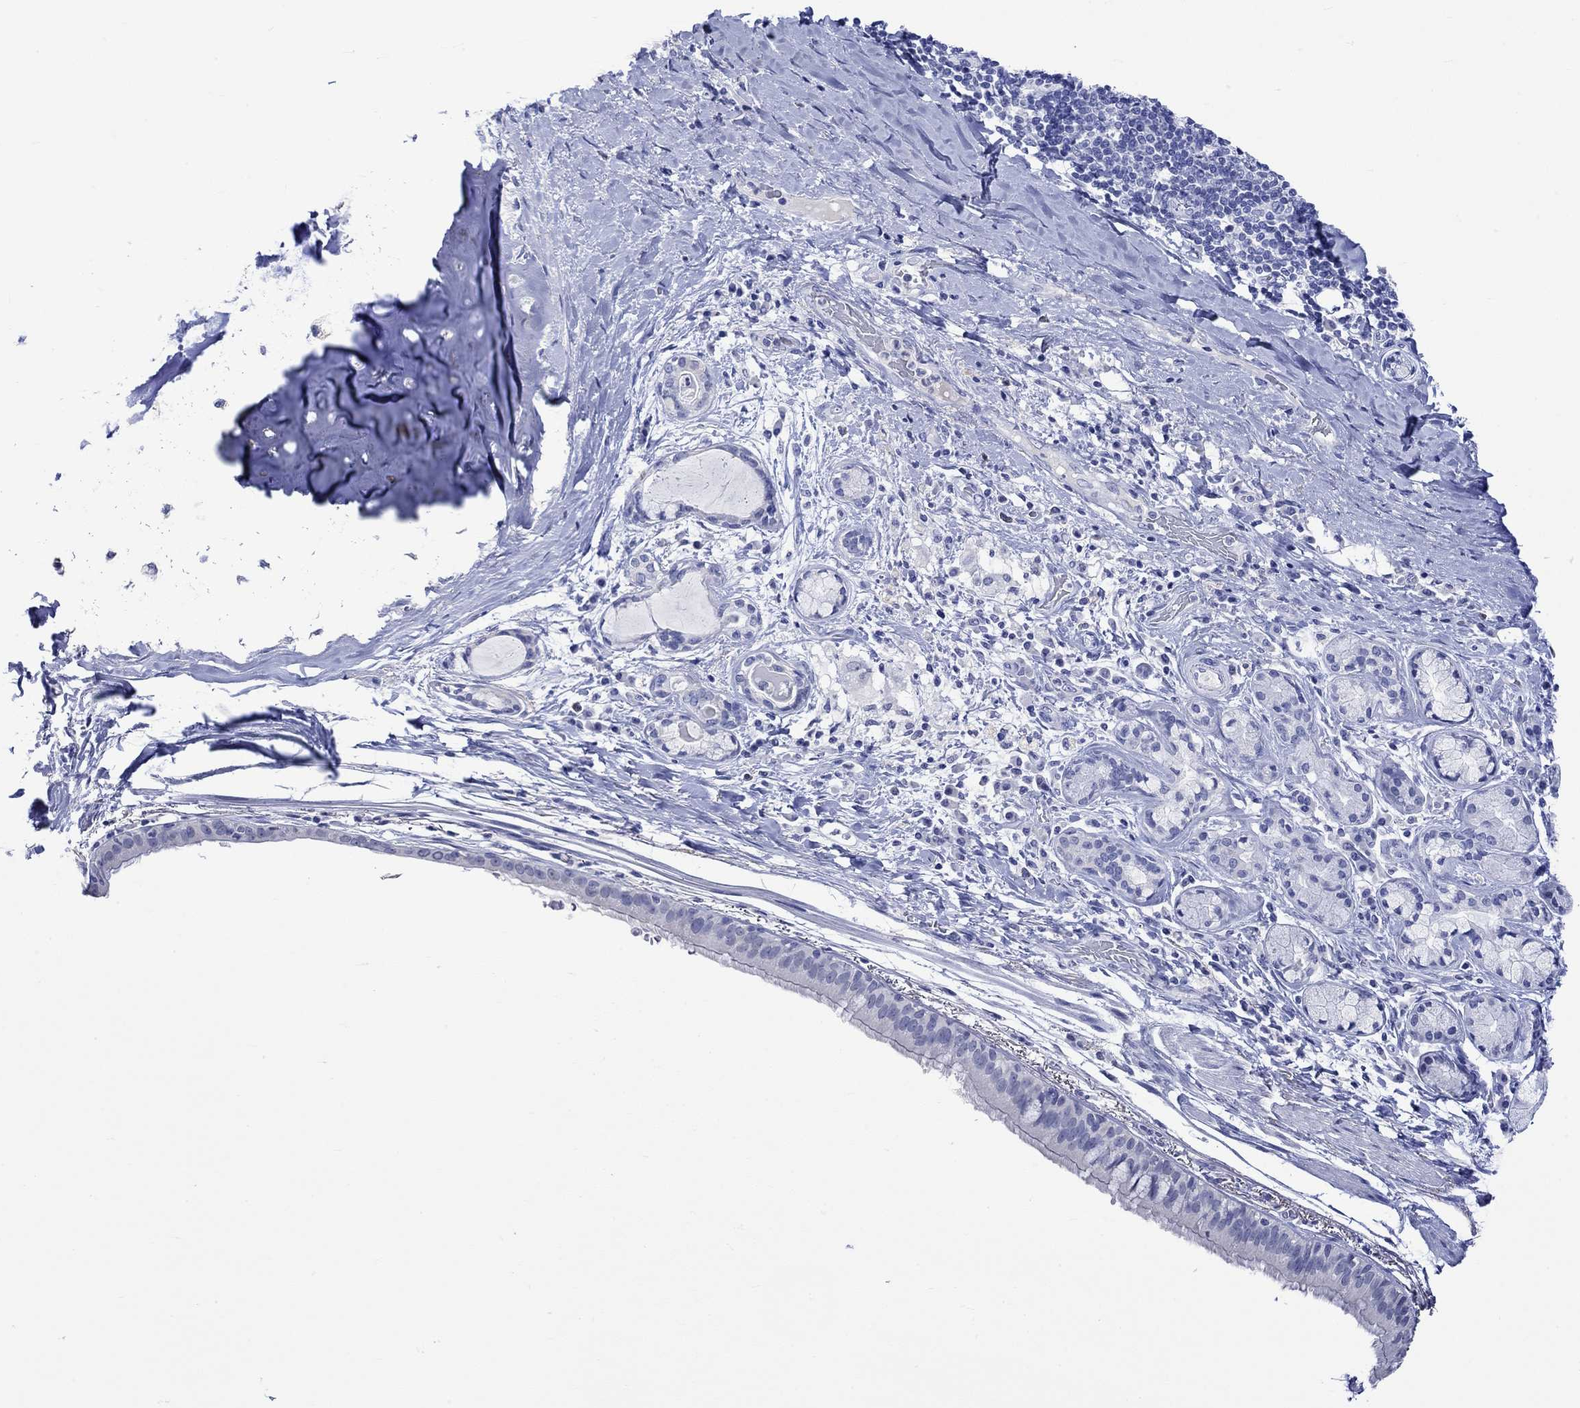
{"staining": {"intensity": "negative", "quantity": "none", "location": "none"}, "tissue": "bronchus", "cell_type": "Respiratory epithelial cells", "image_type": "normal", "snomed": [{"axis": "morphology", "description": "Normal tissue, NOS"}, {"axis": "morphology", "description": "Squamous cell carcinoma, NOS"}, {"axis": "topography", "description": "Bronchus"}, {"axis": "topography", "description": "Lung"}], "caption": "Human bronchus stained for a protein using immunohistochemistry demonstrates no positivity in respiratory epithelial cells.", "gene": "KLHL35", "patient": {"sex": "male", "age": 69}}